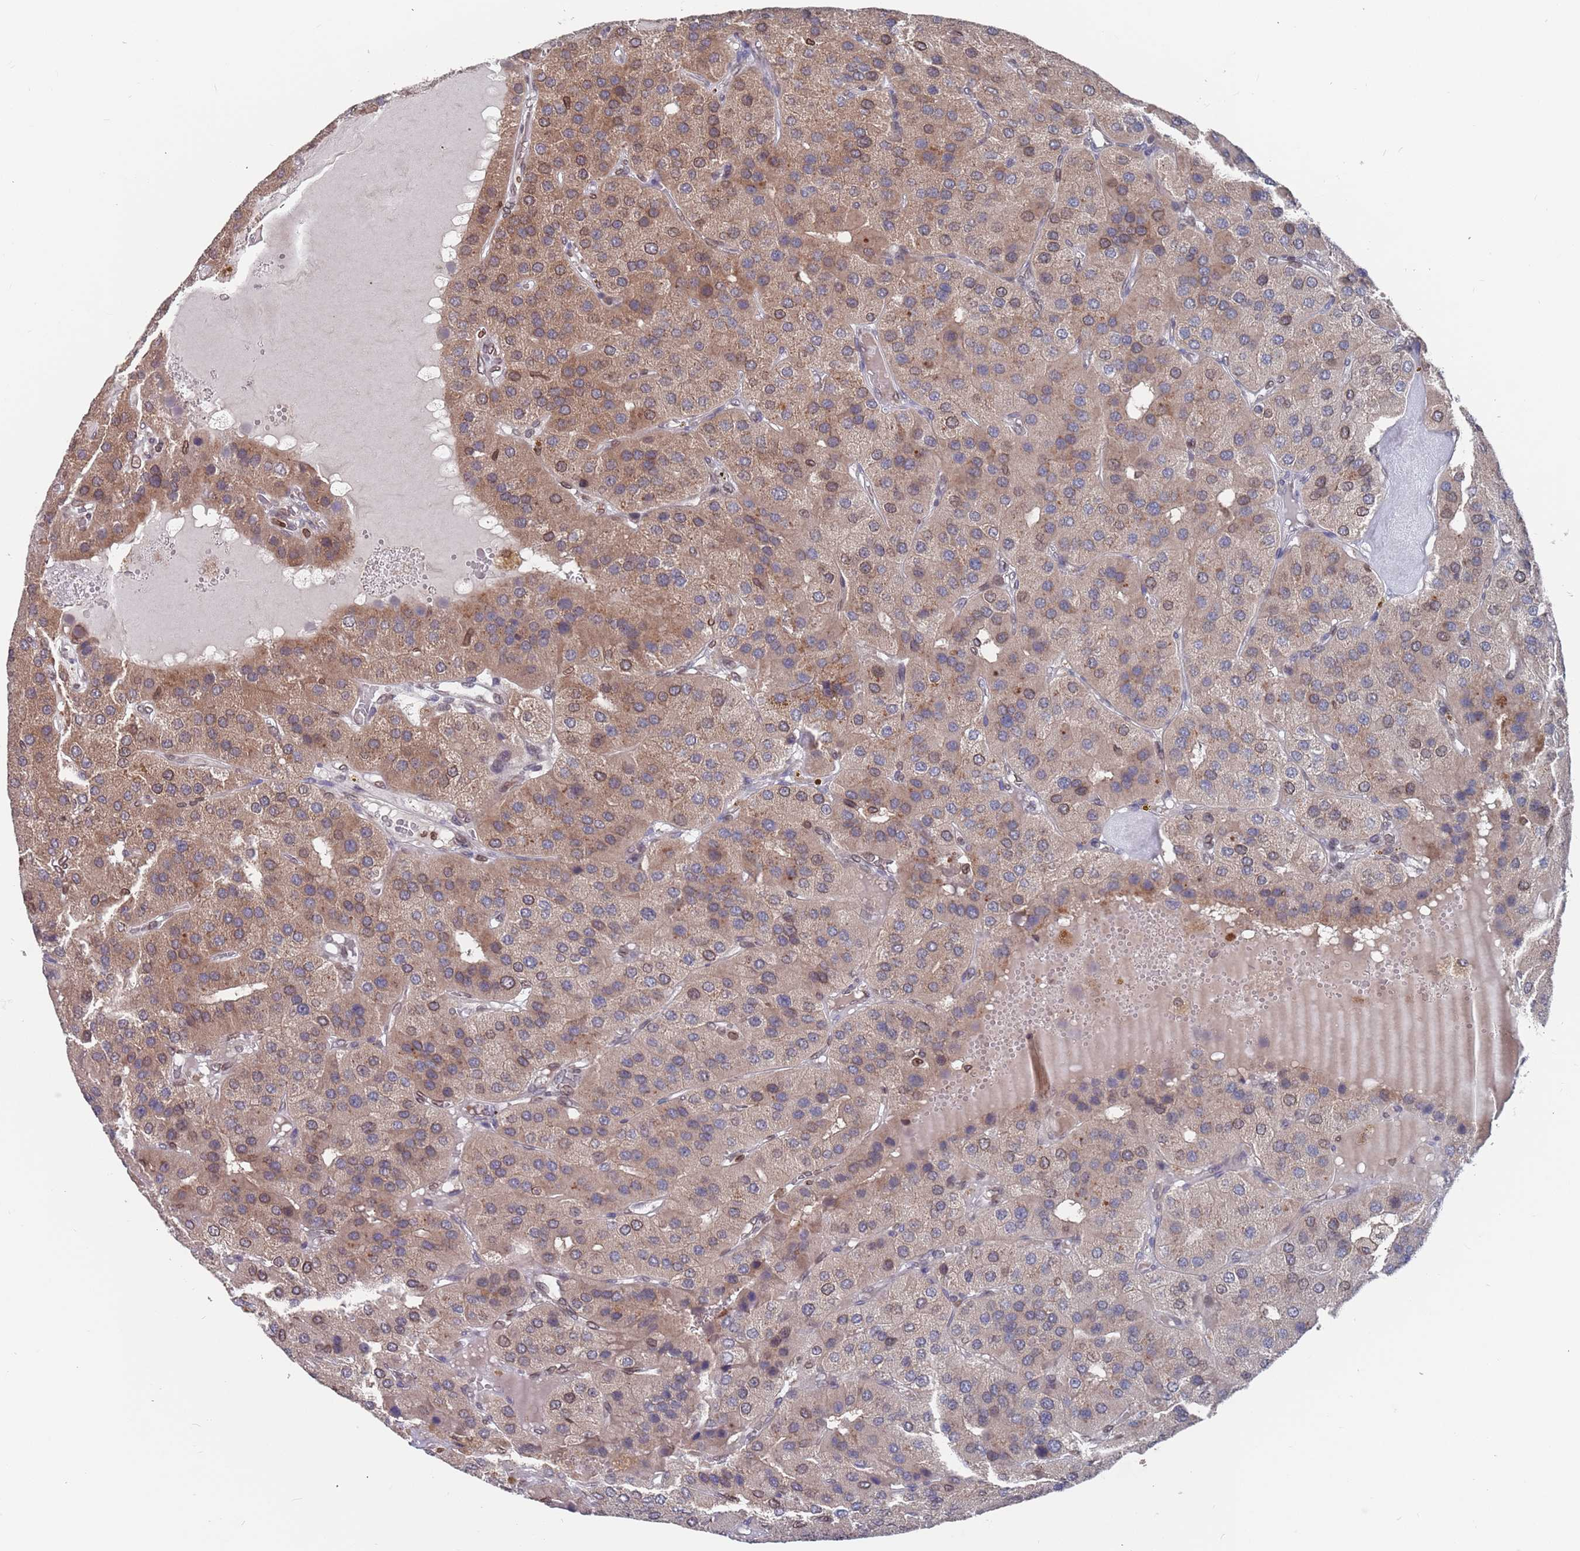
{"staining": {"intensity": "moderate", "quantity": "25%-75%", "location": "cytoplasmic/membranous"}, "tissue": "parathyroid gland", "cell_type": "Glandular cells", "image_type": "normal", "snomed": [{"axis": "morphology", "description": "Normal tissue, NOS"}, {"axis": "morphology", "description": "Adenoma, NOS"}, {"axis": "topography", "description": "Parathyroid gland"}], "caption": "DAB immunohistochemical staining of unremarkable parathyroid gland demonstrates moderate cytoplasmic/membranous protein expression in about 25%-75% of glandular cells. The protein of interest is shown in brown color, while the nuclei are stained blue.", "gene": "SDHAF3", "patient": {"sex": "female", "age": 86}}